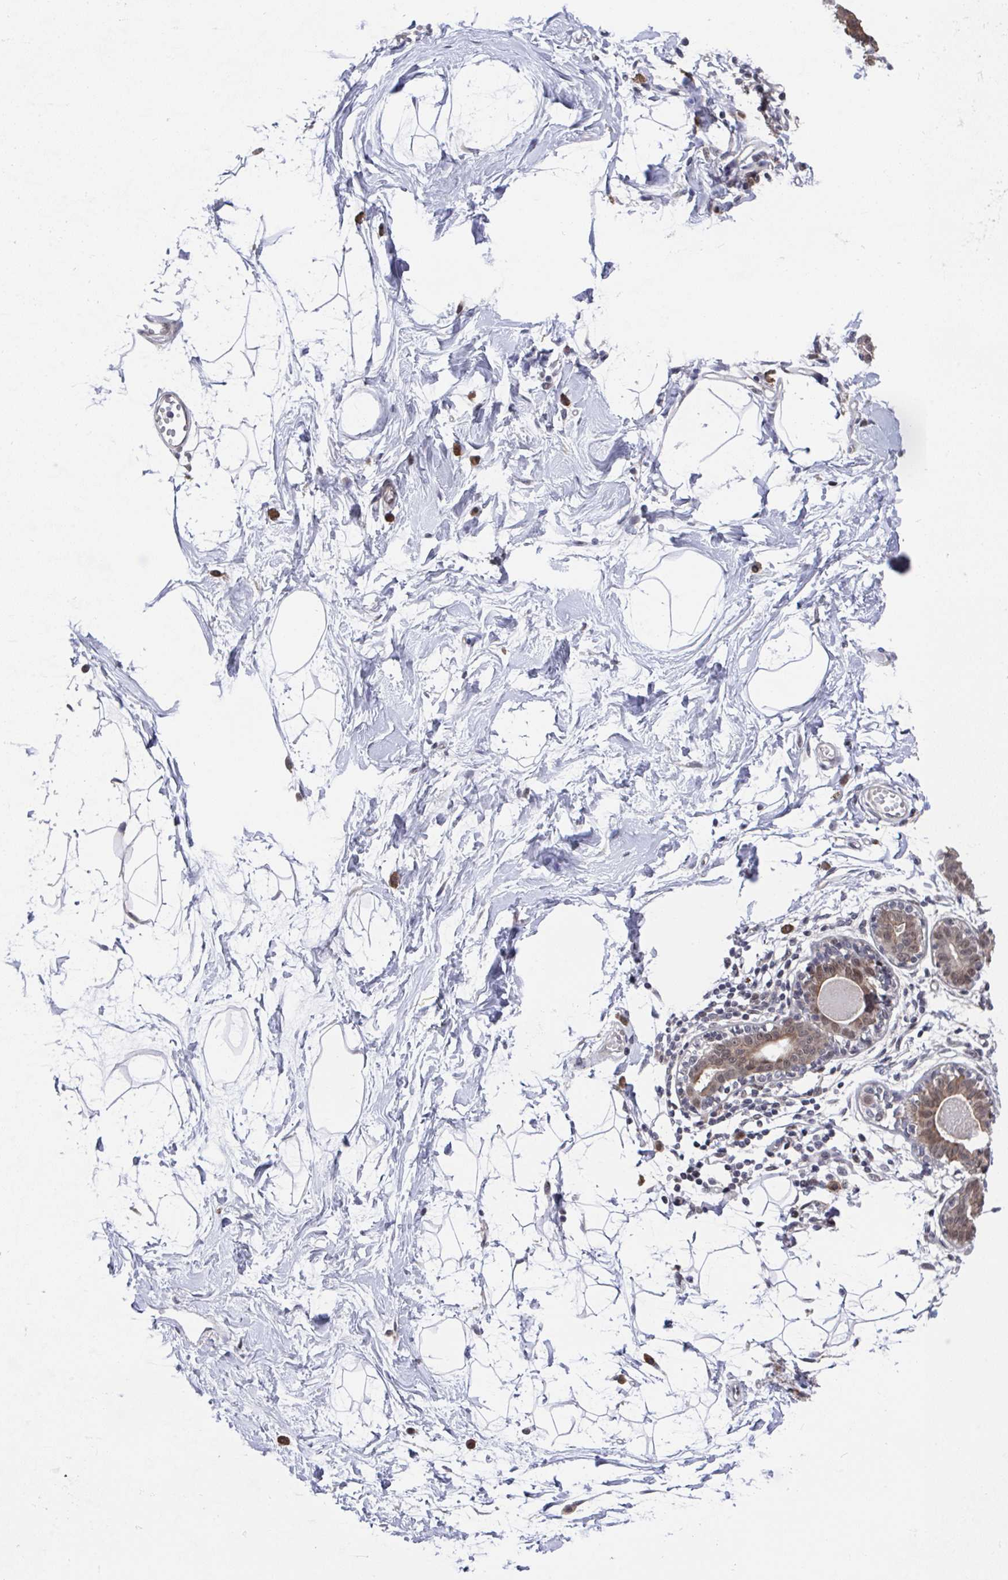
{"staining": {"intensity": "negative", "quantity": "none", "location": "none"}, "tissue": "breast", "cell_type": "Adipocytes", "image_type": "normal", "snomed": [{"axis": "morphology", "description": "Normal tissue, NOS"}, {"axis": "topography", "description": "Breast"}], "caption": "Immunohistochemistry (IHC) photomicrograph of unremarkable human breast stained for a protein (brown), which shows no positivity in adipocytes. Brightfield microscopy of immunohistochemistry stained with DAB (brown) and hematoxylin (blue), captured at high magnification.", "gene": "JMJD1C", "patient": {"sex": "female", "age": 45}}